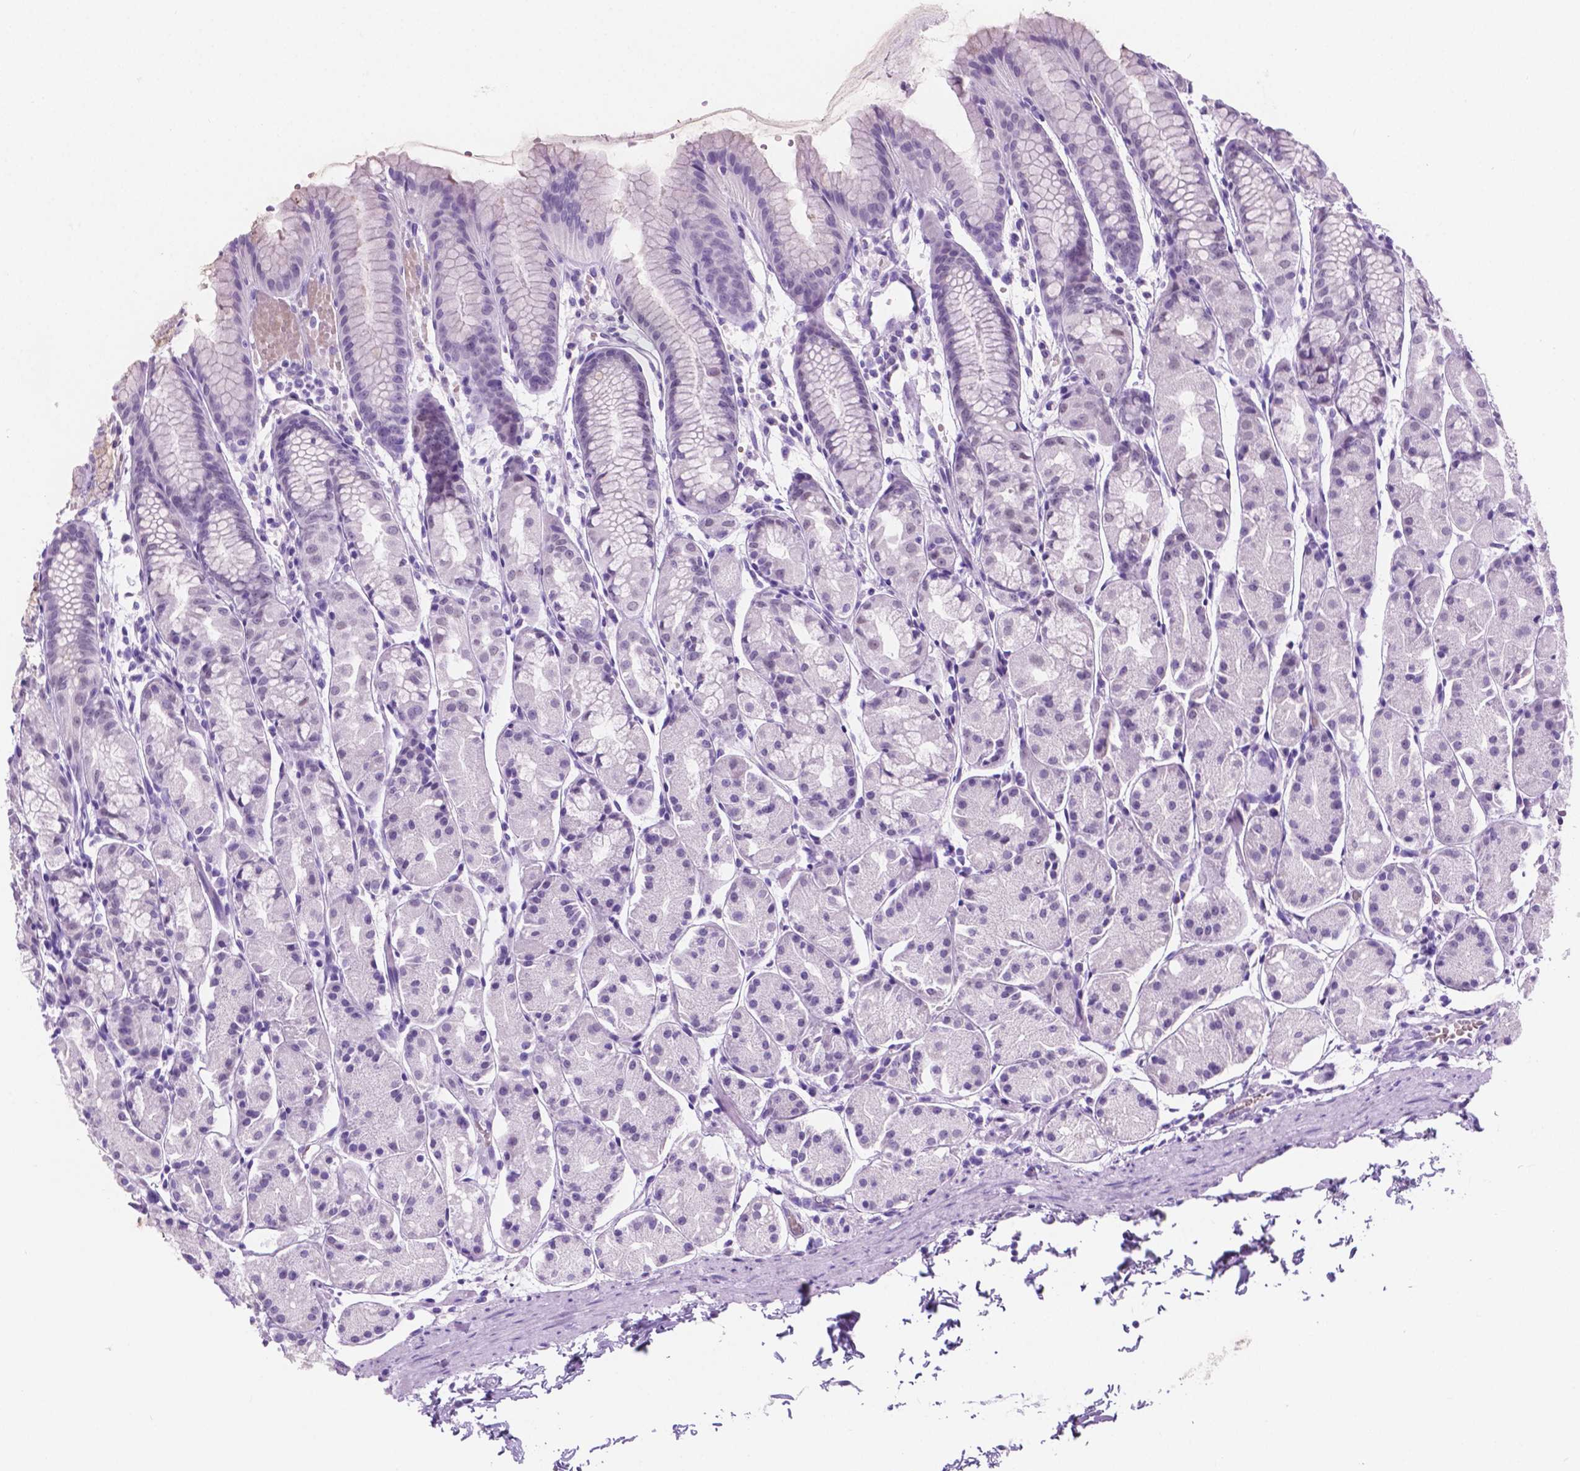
{"staining": {"intensity": "negative", "quantity": "none", "location": "none"}, "tissue": "stomach", "cell_type": "Glandular cells", "image_type": "normal", "snomed": [{"axis": "morphology", "description": "Normal tissue, NOS"}, {"axis": "topography", "description": "Stomach, upper"}], "caption": "Immunohistochemical staining of unremarkable stomach exhibits no significant expression in glandular cells.", "gene": "GRIN2B", "patient": {"sex": "male", "age": 47}}